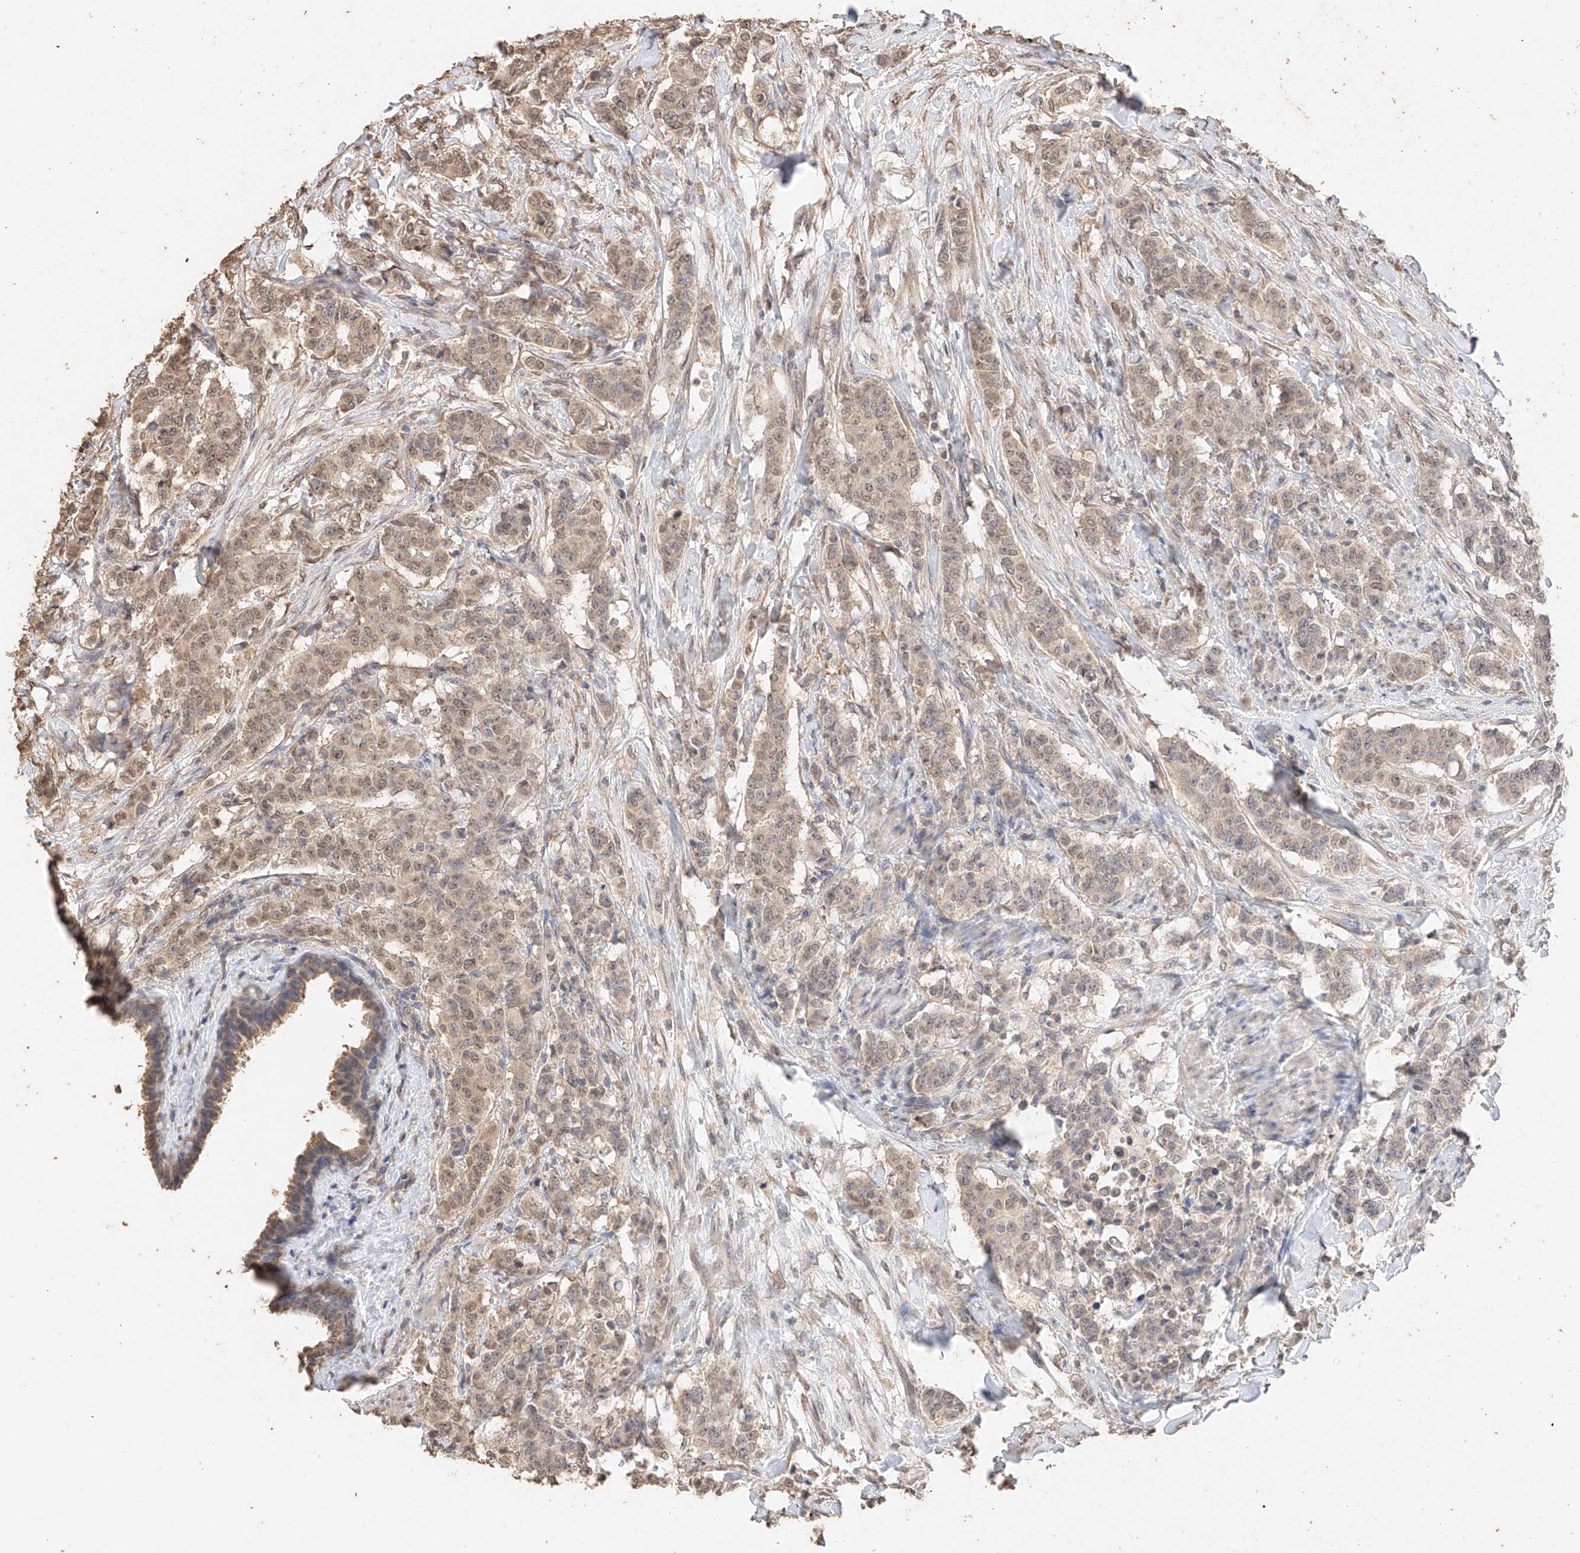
{"staining": {"intensity": "moderate", "quantity": ">75%", "location": "cytoplasmic/membranous,nuclear"}, "tissue": "breast cancer", "cell_type": "Tumor cells", "image_type": "cancer", "snomed": [{"axis": "morphology", "description": "Duct carcinoma"}, {"axis": "topography", "description": "Breast"}], "caption": "Tumor cells display medium levels of moderate cytoplasmic/membranous and nuclear staining in about >75% of cells in breast intraductal carcinoma.", "gene": "IL22RA2", "patient": {"sex": "female", "age": 40}}